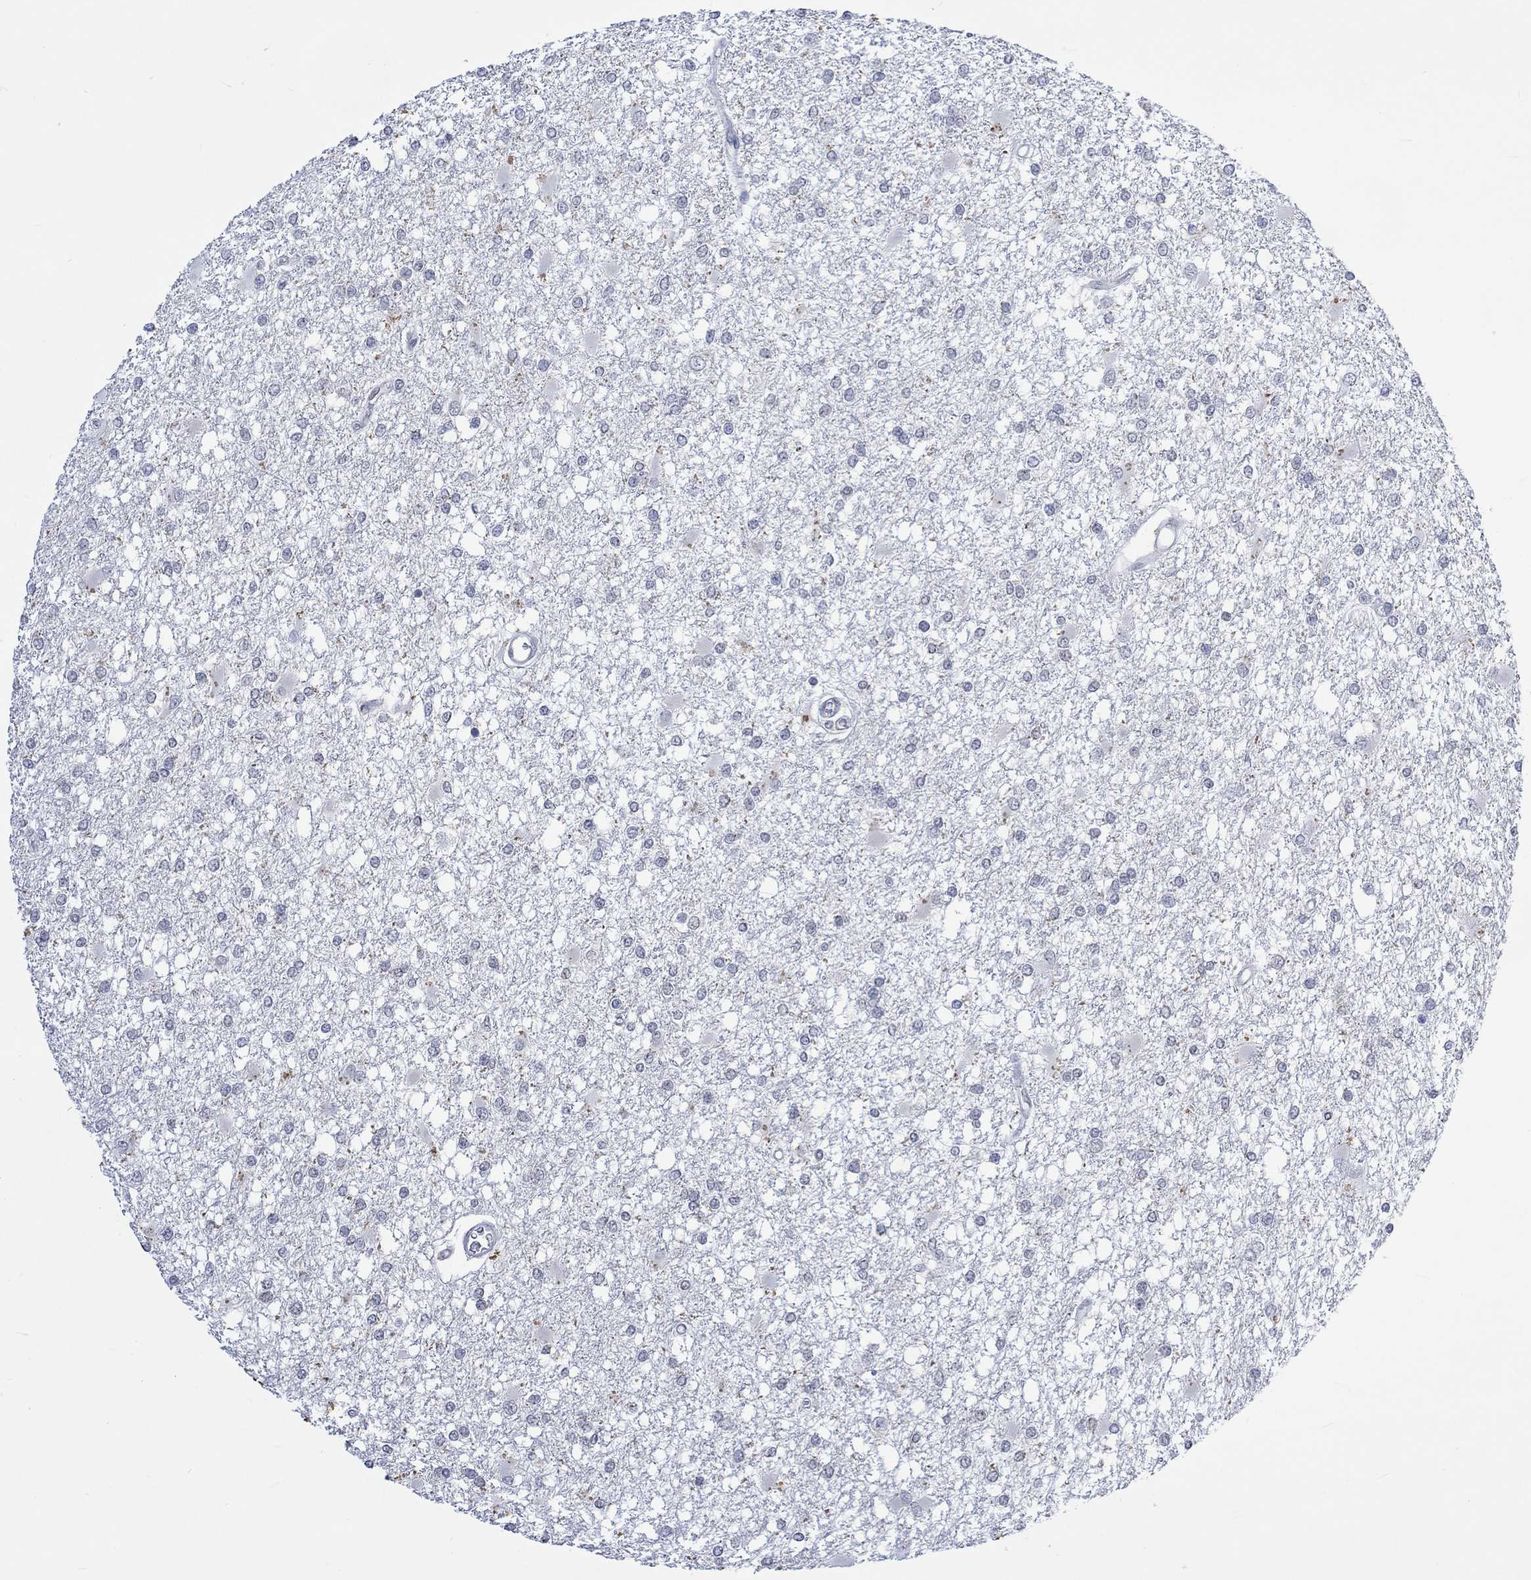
{"staining": {"intensity": "negative", "quantity": "none", "location": "none"}, "tissue": "glioma", "cell_type": "Tumor cells", "image_type": "cancer", "snomed": [{"axis": "morphology", "description": "Glioma, malignant, High grade"}, {"axis": "topography", "description": "Cerebral cortex"}], "caption": "A photomicrograph of human glioma is negative for staining in tumor cells.", "gene": "RAD54L2", "patient": {"sex": "male", "age": 79}}